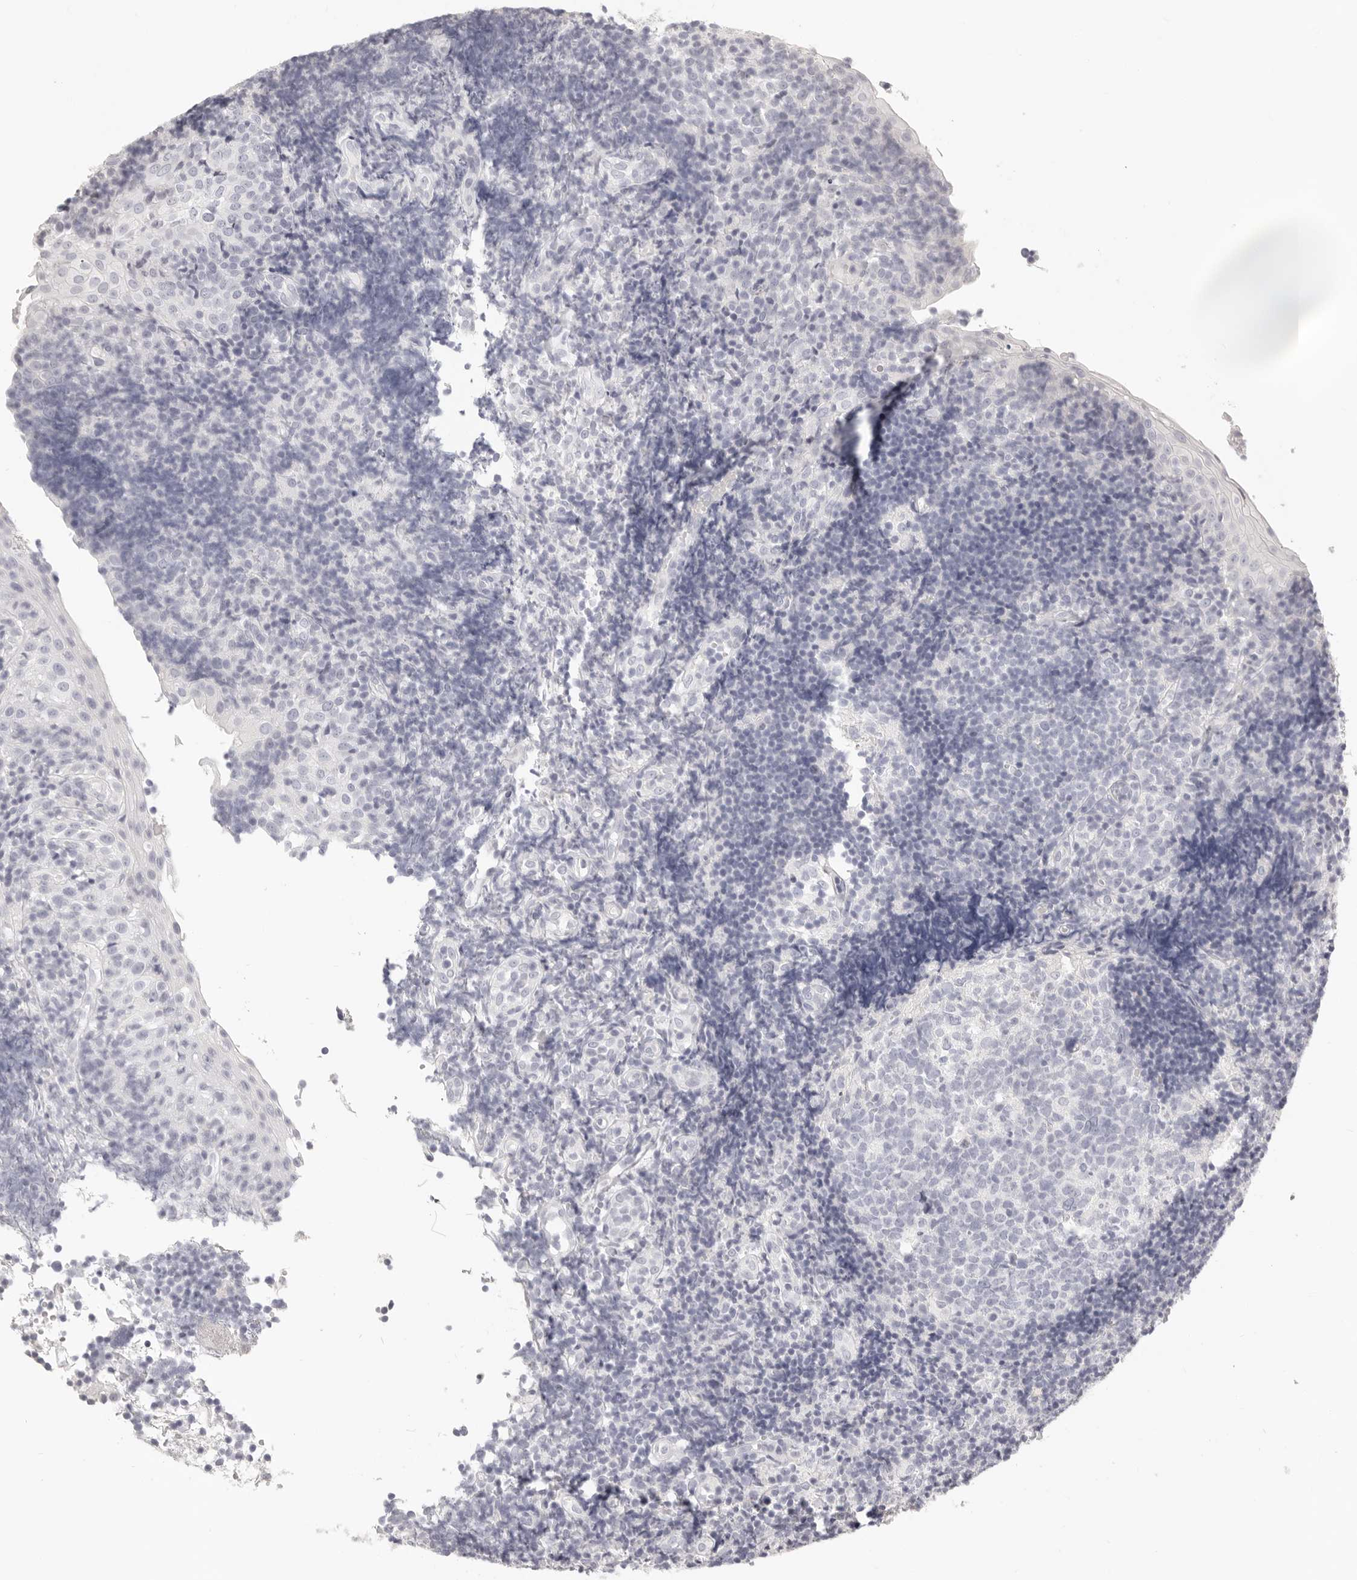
{"staining": {"intensity": "negative", "quantity": "none", "location": "none"}, "tissue": "tonsil", "cell_type": "Germinal center cells", "image_type": "normal", "snomed": [{"axis": "morphology", "description": "Normal tissue, NOS"}, {"axis": "topography", "description": "Tonsil"}], "caption": "Germinal center cells are negative for brown protein staining in benign tonsil. (Brightfield microscopy of DAB IHC at high magnification).", "gene": "FABP1", "patient": {"sex": "female", "age": 40}}